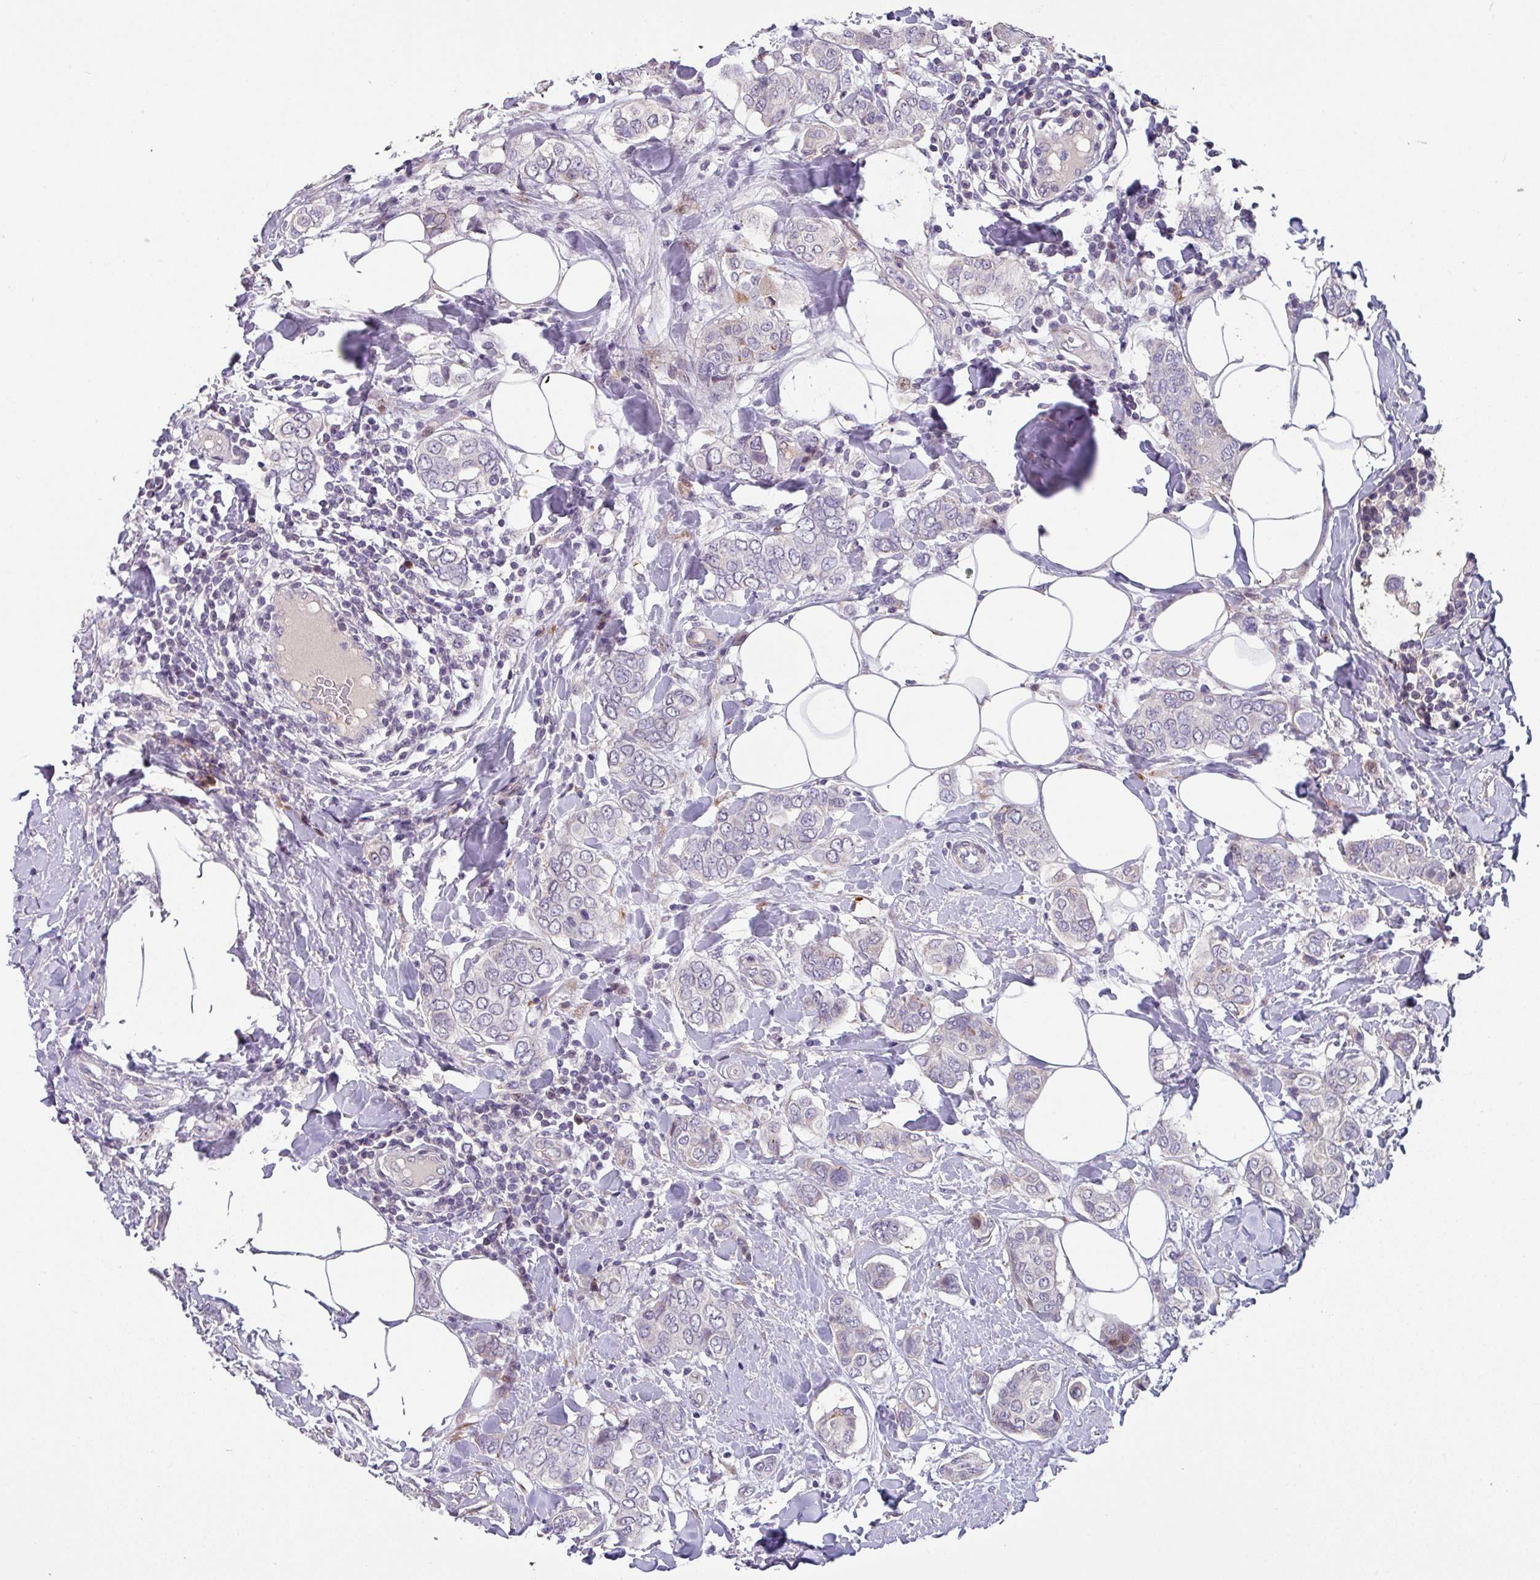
{"staining": {"intensity": "negative", "quantity": "none", "location": "none"}, "tissue": "breast cancer", "cell_type": "Tumor cells", "image_type": "cancer", "snomed": [{"axis": "morphology", "description": "Lobular carcinoma"}, {"axis": "topography", "description": "Breast"}], "caption": "Immunohistochemical staining of human breast lobular carcinoma displays no significant staining in tumor cells.", "gene": "KLHL3", "patient": {"sex": "female", "age": 51}}